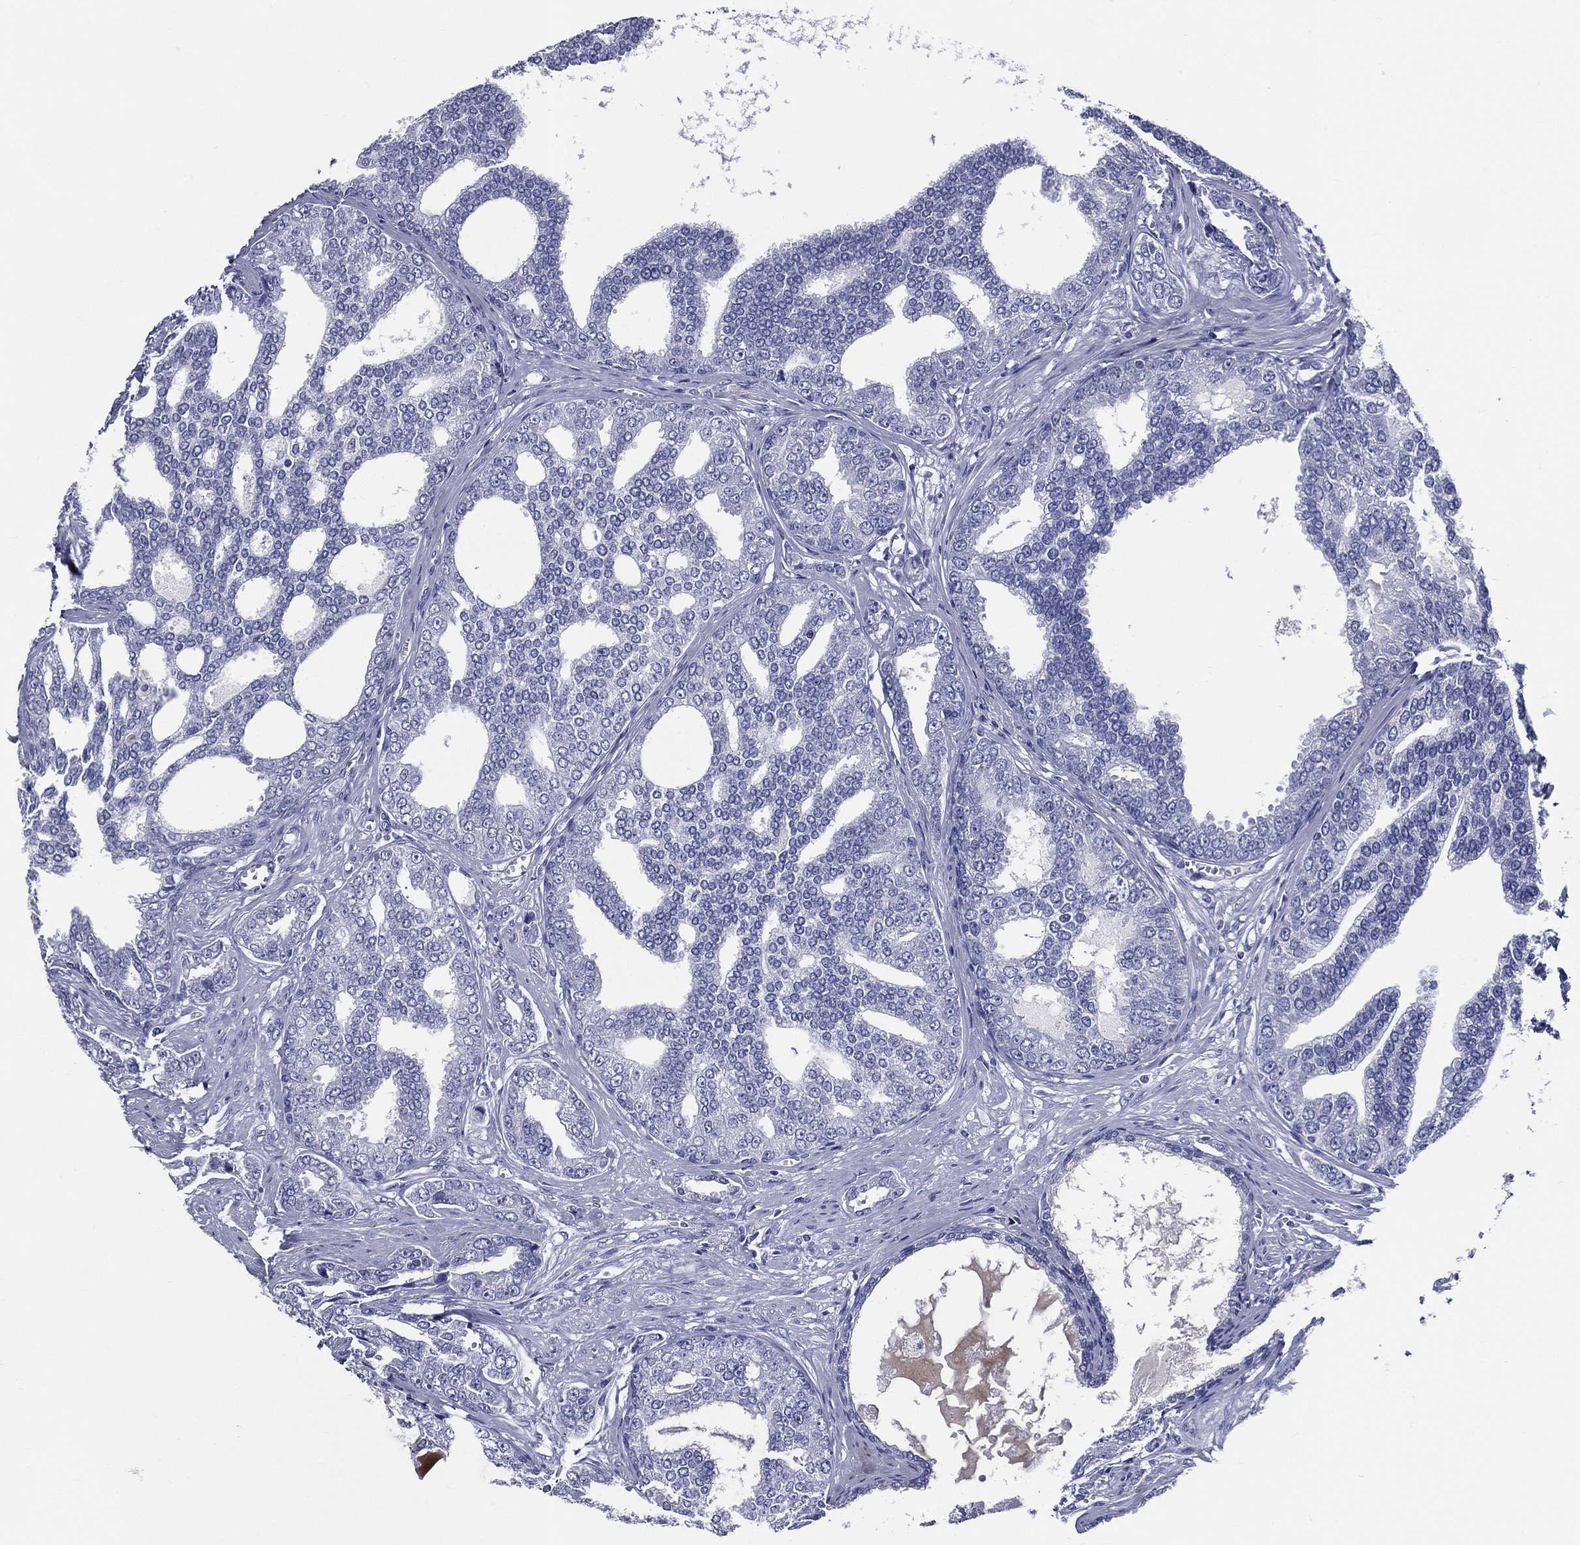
{"staining": {"intensity": "negative", "quantity": "none", "location": "none"}, "tissue": "prostate cancer", "cell_type": "Tumor cells", "image_type": "cancer", "snomed": [{"axis": "morphology", "description": "Adenocarcinoma, NOS"}, {"axis": "topography", "description": "Prostate"}], "caption": "Histopathology image shows no protein staining in tumor cells of adenocarcinoma (prostate) tissue.", "gene": "ACE2", "patient": {"sex": "male", "age": 67}}